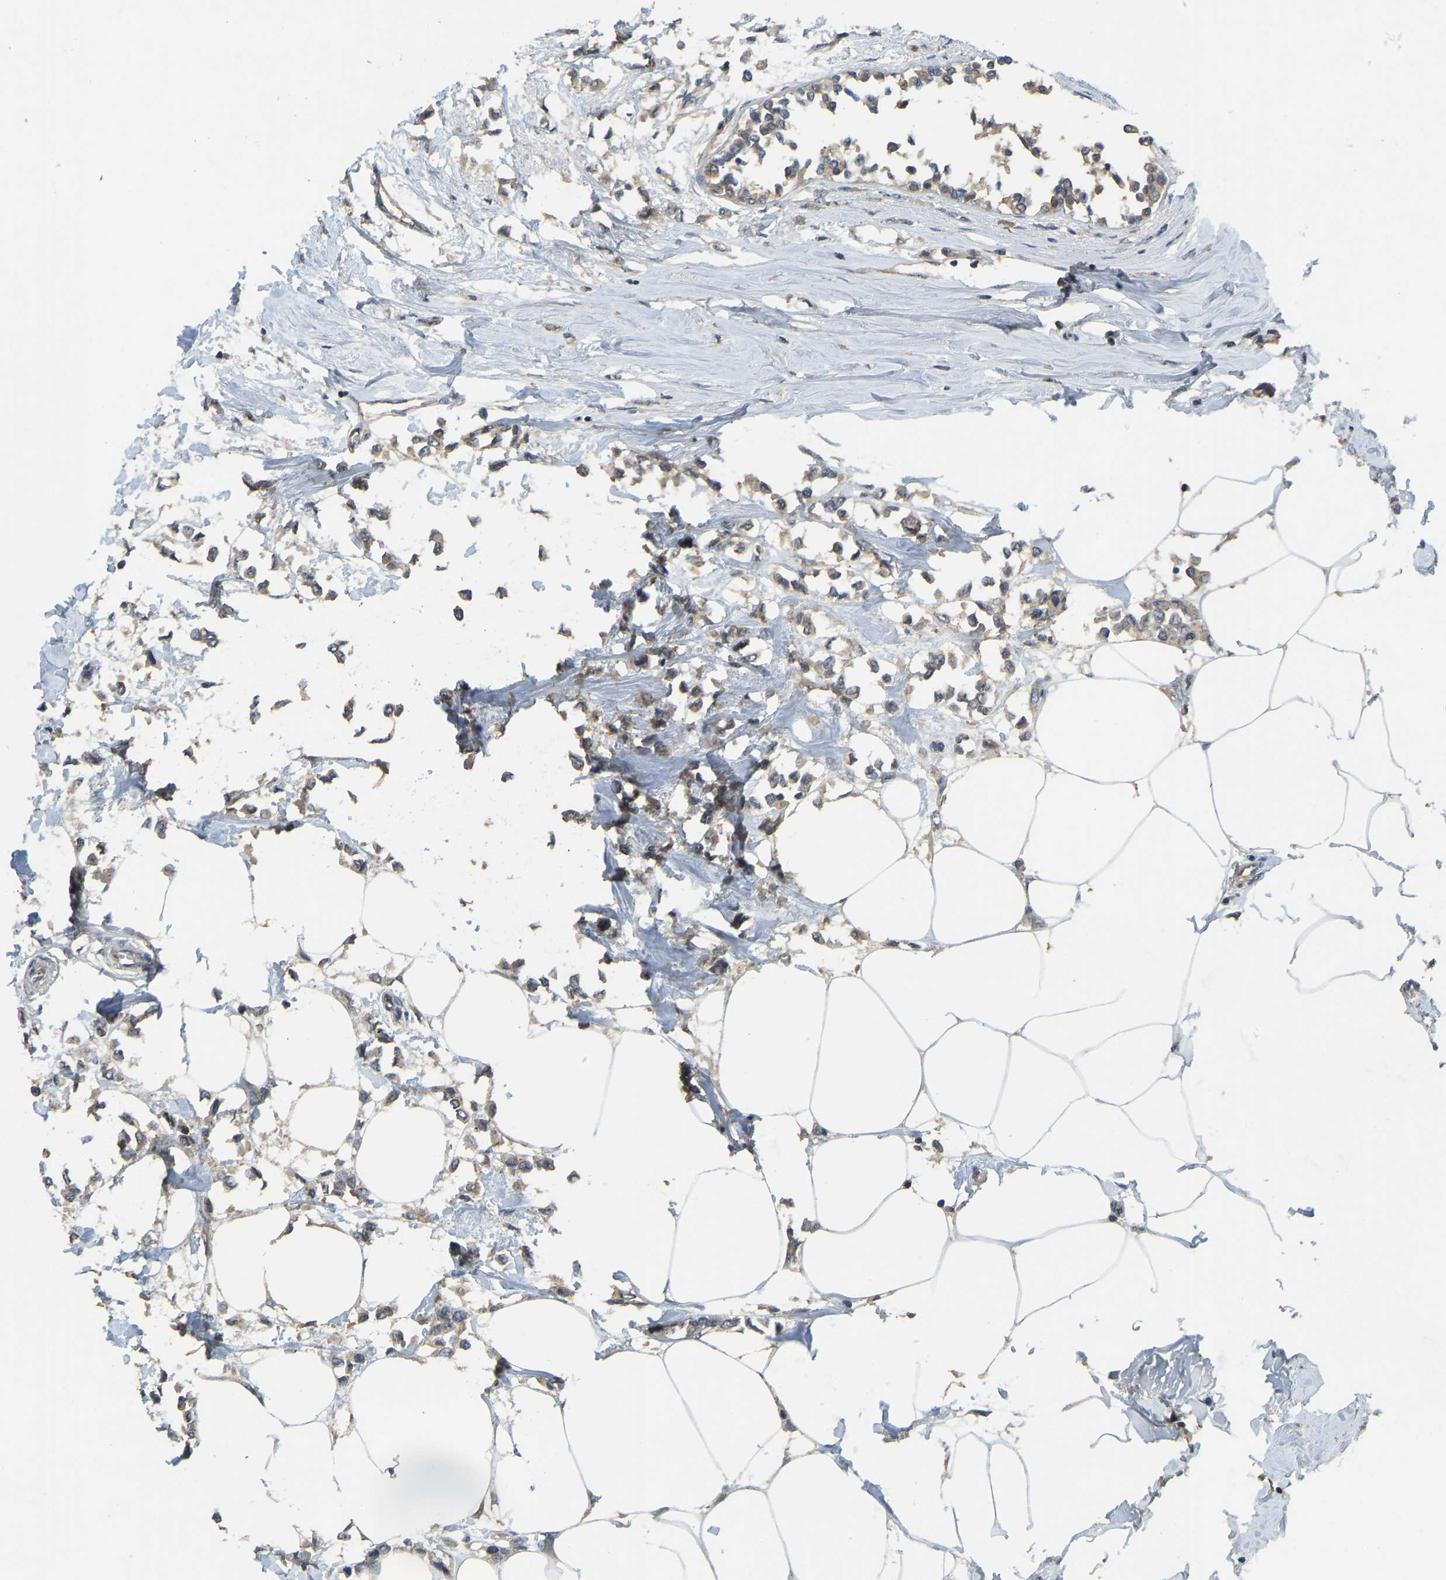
{"staining": {"intensity": "moderate", "quantity": ">75%", "location": "cytoplasmic/membranous"}, "tissue": "breast cancer", "cell_type": "Tumor cells", "image_type": "cancer", "snomed": [{"axis": "morphology", "description": "Lobular carcinoma"}, {"axis": "topography", "description": "Breast"}], "caption": "Immunohistochemical staining of human breast cancer (lobular carcinoma) exhibits medium levels of moderate cytoplasmic/membranous protein expression in approximately >75% of tumor cells.", "gene": "NDRG3", "patient": {"sex": "female", "age": 51}}